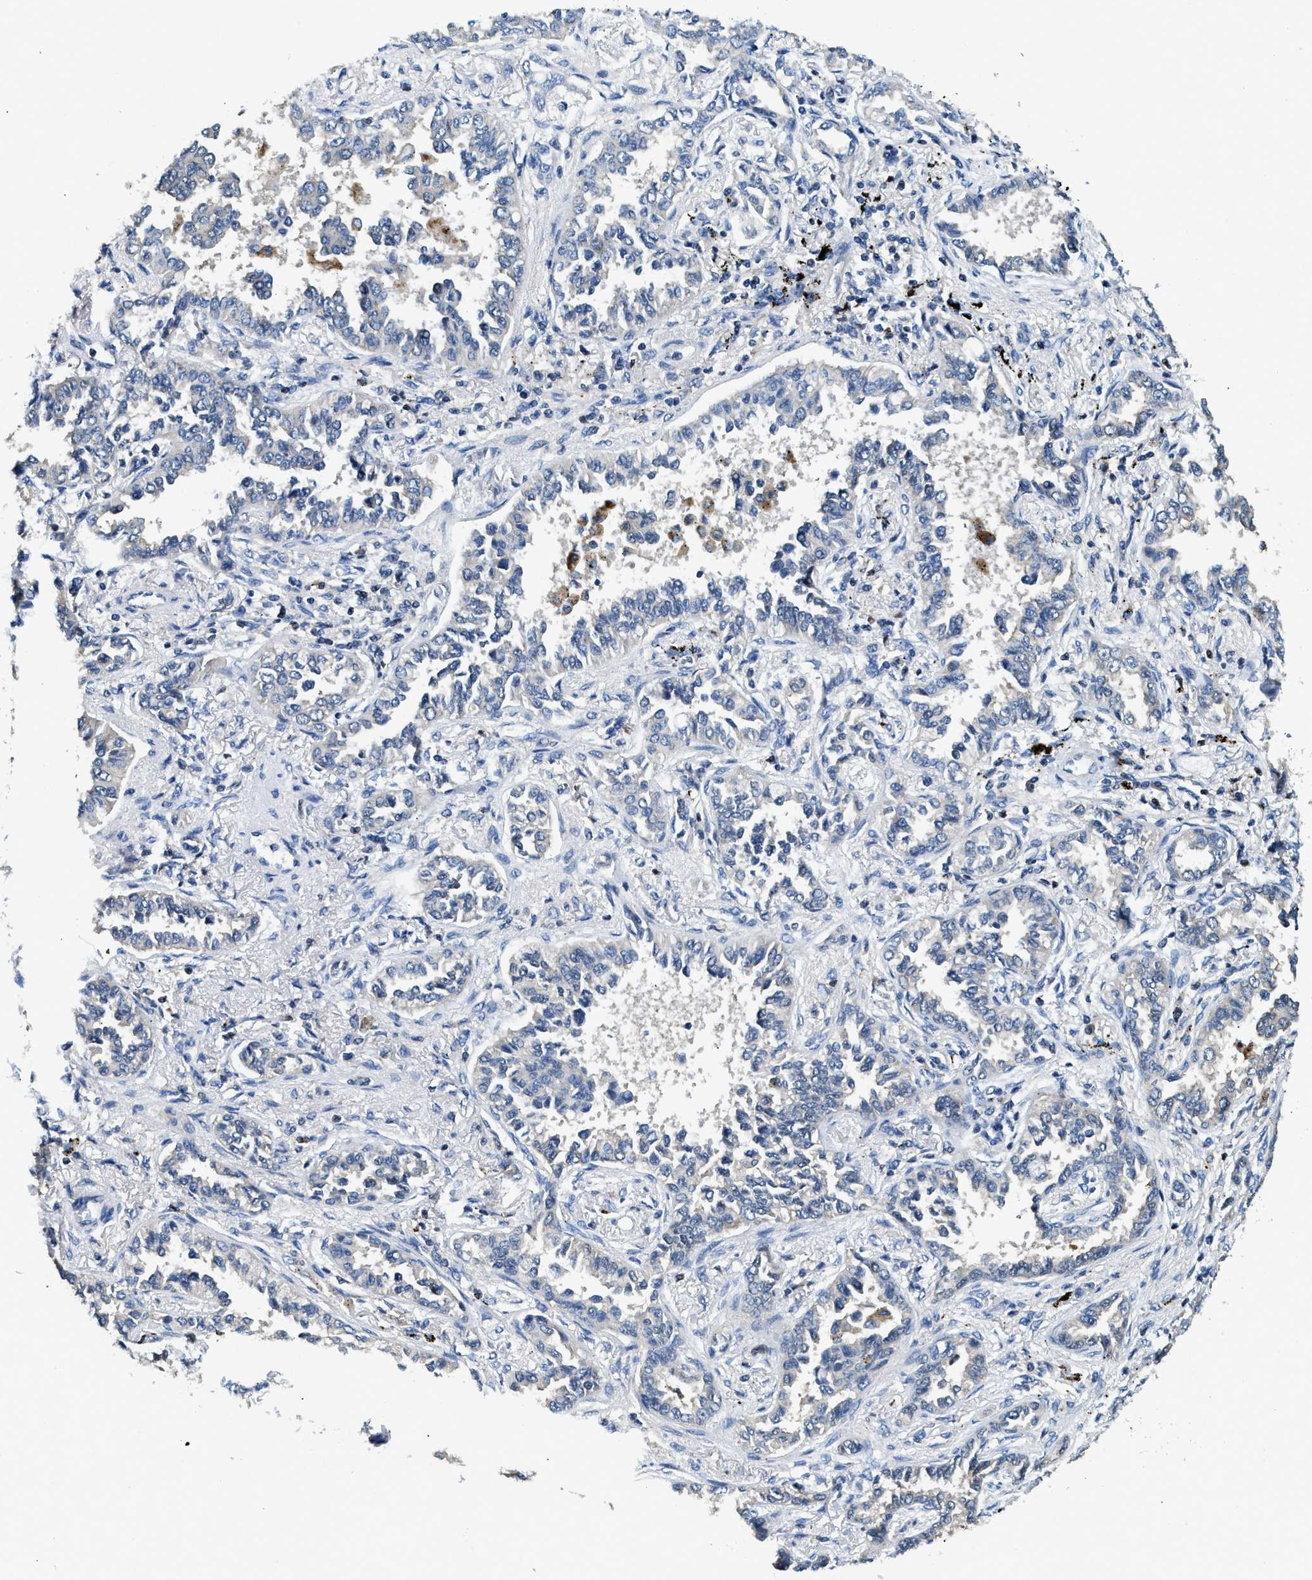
{"staining": {"intensity": "negative", "quantity": "none", "location": "none"}, "tissue": "lung cancer", "cell_type": "Tumor cells", "image_type": "cancer", "snomed": [{"axis": "morphology", "description": "Normal tissue, NOS"}, {"axis": "morphology", "description": "Adenocarcinoma, NOS"}, {"axis": "topography", "description": "Lung"}], "caption": "Human lung cancer stained for a protein using immunohistochemistry (IHC) demonstrates no expression in tumor cells.", "gene": "TOX", "patient": {"sex": "male", "age": 59}}